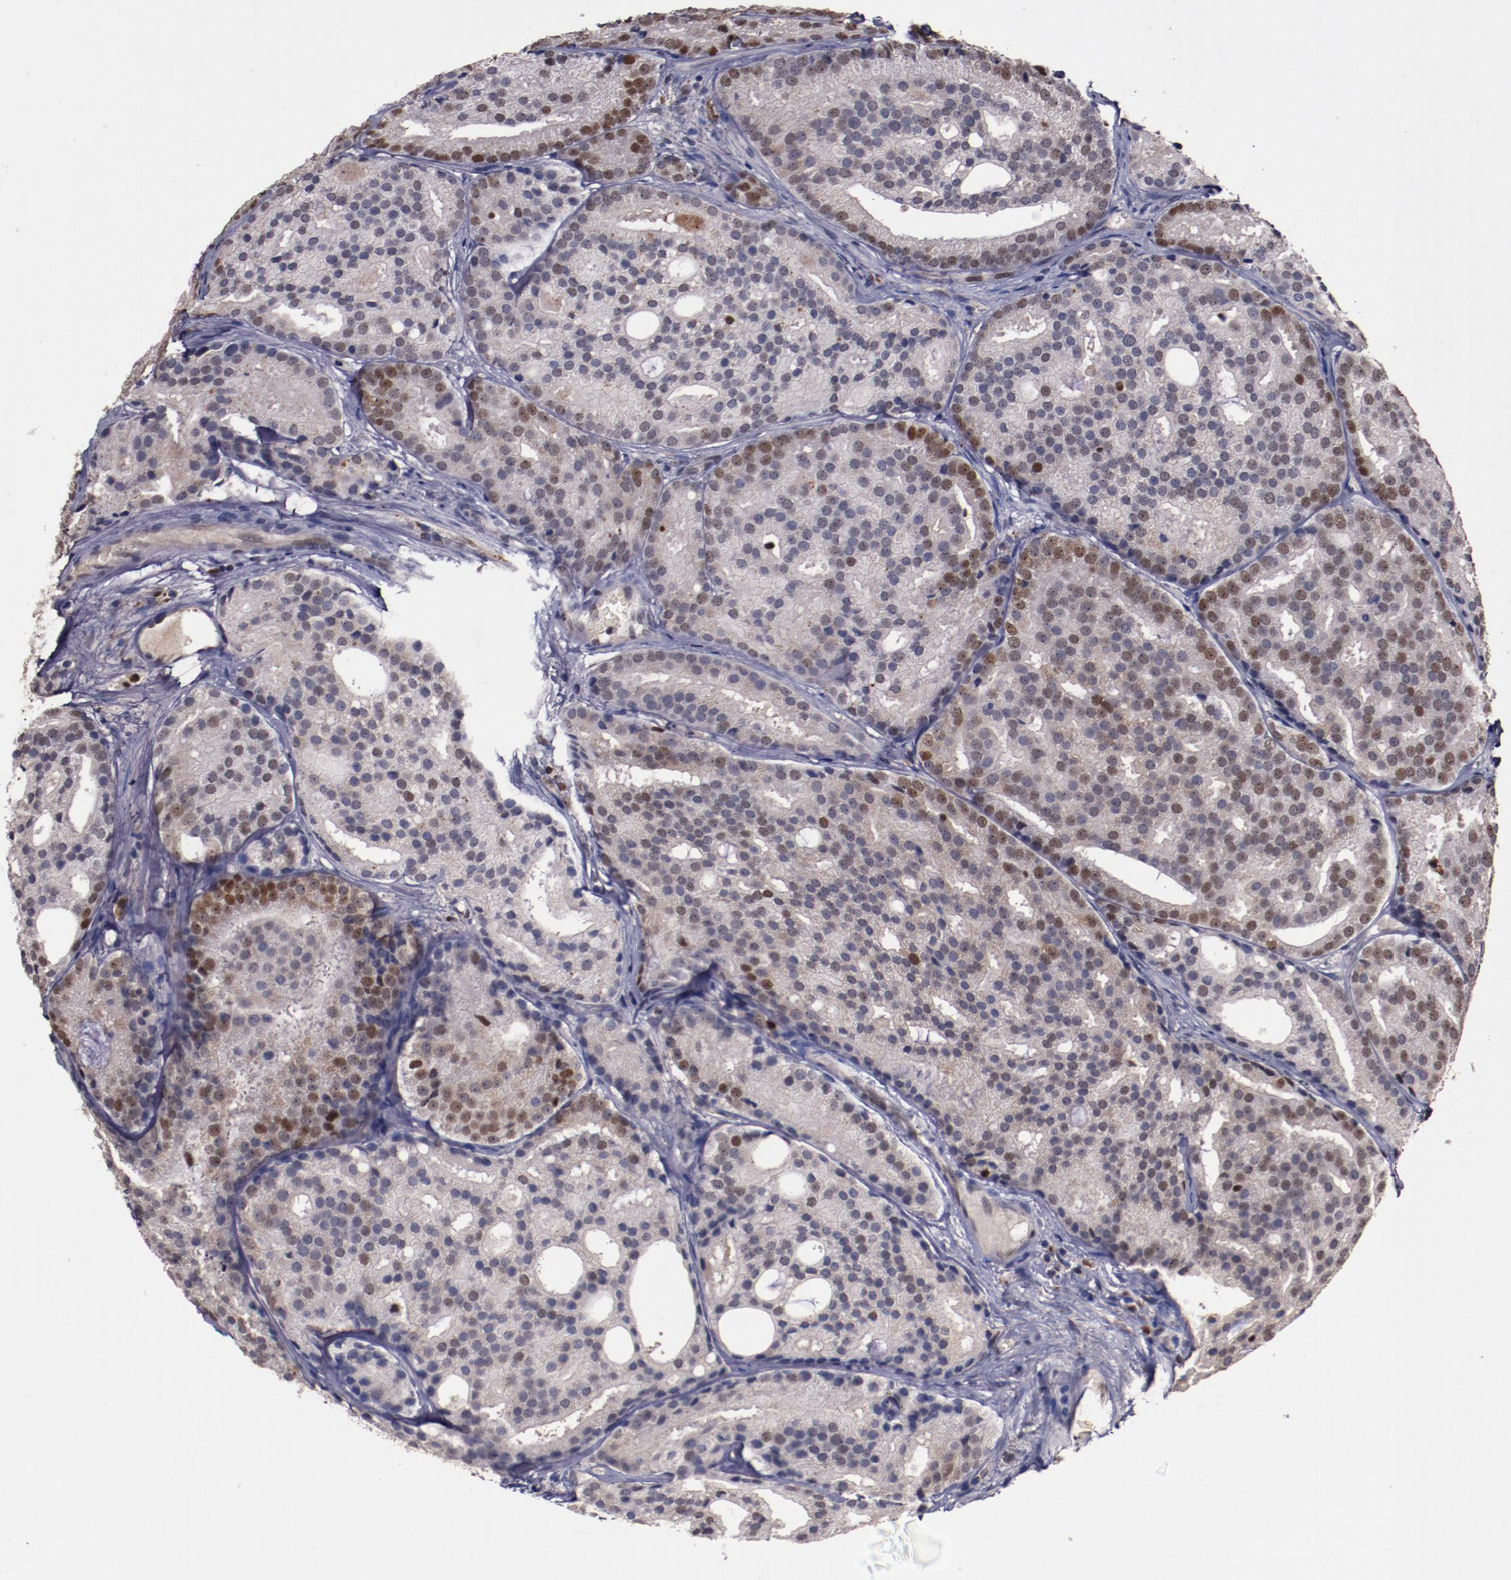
{"staining": {"intensity": "moderate", "quantity": "<25%", "location": "nuclear"}, "tissue": "prostate cancer", "cell_type": "Tumor cells", "image_type": "cancer", "snomed": [{"axis": "morphology", "description": "Adenocarcinoma, High grade"}, {"axis": "topography", "description": "Prostate"}], "caption": "Prostate cancer stained with DAB (3,3'-diaminobenzidine) immunohistochemistry (IHC) shows low levels of moderate nuclear positivity in approximately <25% of tumor cells.", "gene": "CHEK2", "patient": {"sex": "male", "age": 64}}